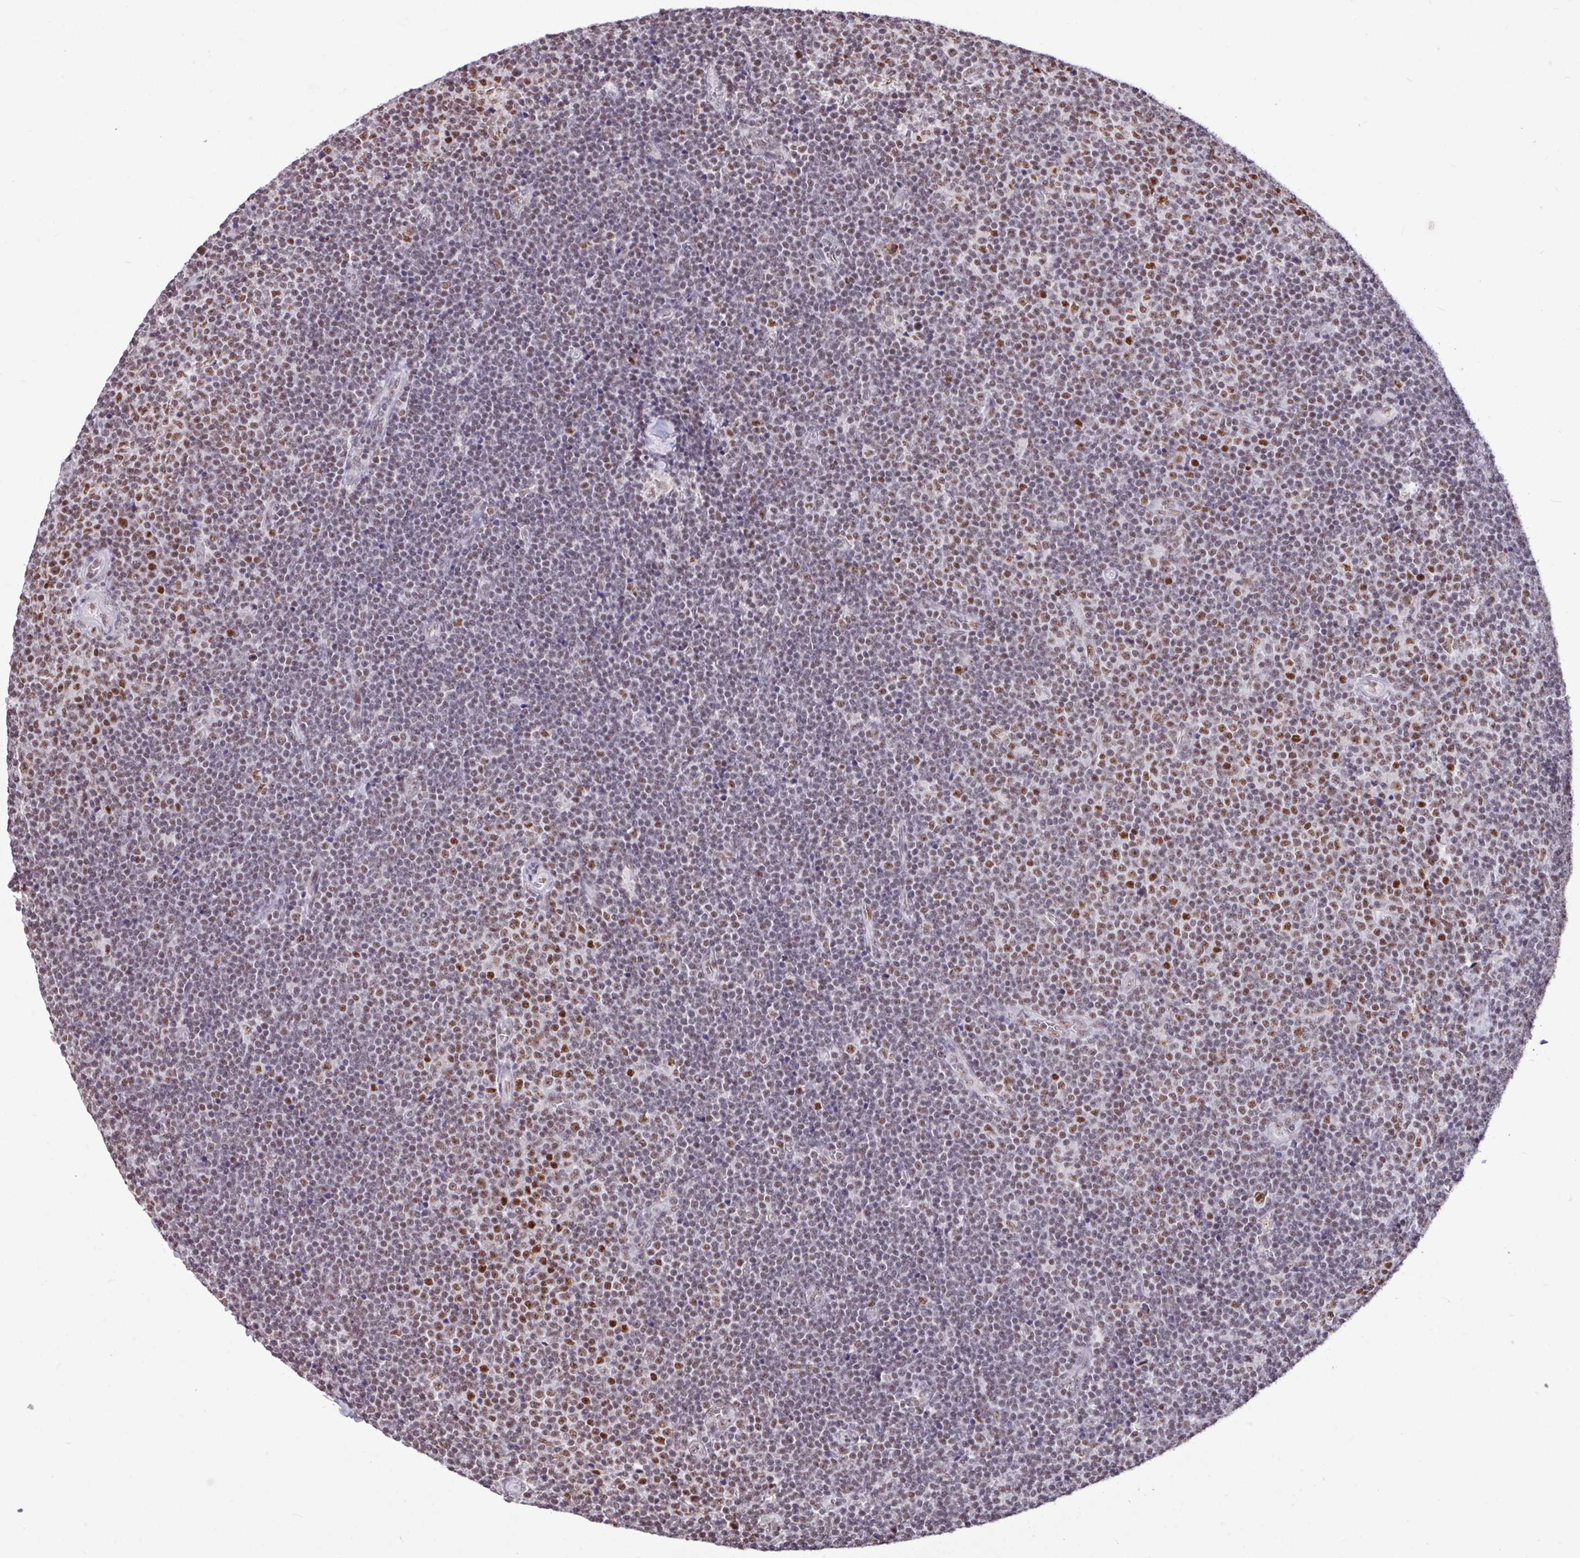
{"staining": {"intensity": "moderate", "quantity": "25%-75%", "location": "nuclear"}, "tissue": "lymphoma", "cell_type": "Tumor cells", "image_type": "cancer", "snomed": [{"axis": "morphology", "description": "Malignant lymphoma, non-Hodgkin's type, Low grade"}, {"axis": "topography", "description": "Lymph node"}], "caption": "Moderate nuclear expression is seen in about 25%-75% of tumor cells in malignant lymphoma, non-Hodgkin's type (low-grade).", "gene": "TDG", "patient": {"sex": "male", "age": 48}}